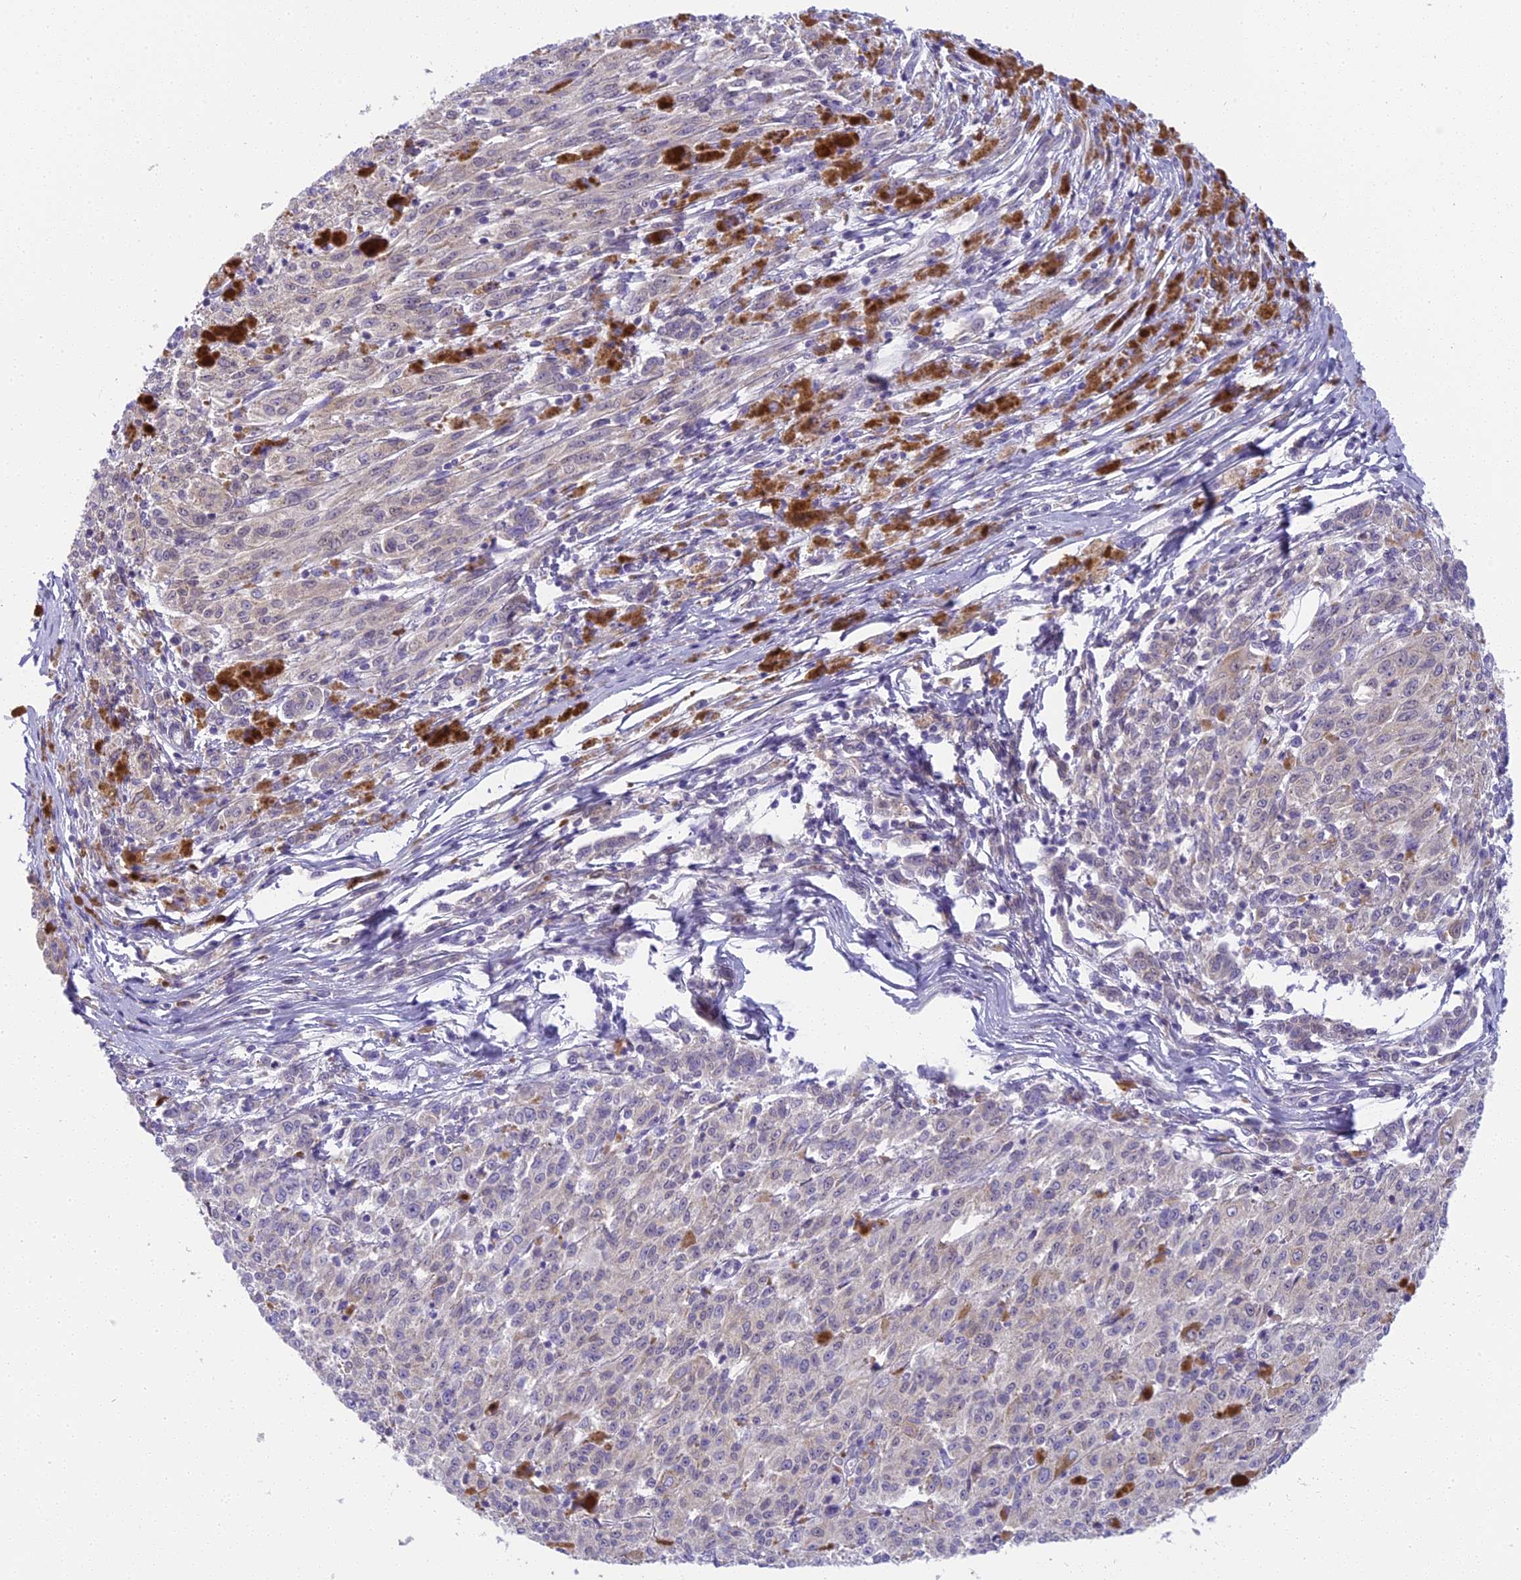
{"staining": {"intensity": "weak", "quantity": "25%-75%", "location": "cytoplasmic/membranous"}, "tissue": "melanoma", "cell_type": "Tumor cells", "image_type": "cancer", "snomed": [{"axis": "morphology", "description": "Malignant melanoma, NOS"}, {"axis": "topography", "description": "Skin"}], "caption": "High-magnification brightfield microscopy of melanoma stained with DAB (brown) and counterstained with hematoxylin (blue). tumor cells exhibit weak cytoplasmic/membranous expression is present in about25%-75% of cells.", "gene": "ARHGEF37", "patient": {"sex": "female", "age": 52}}